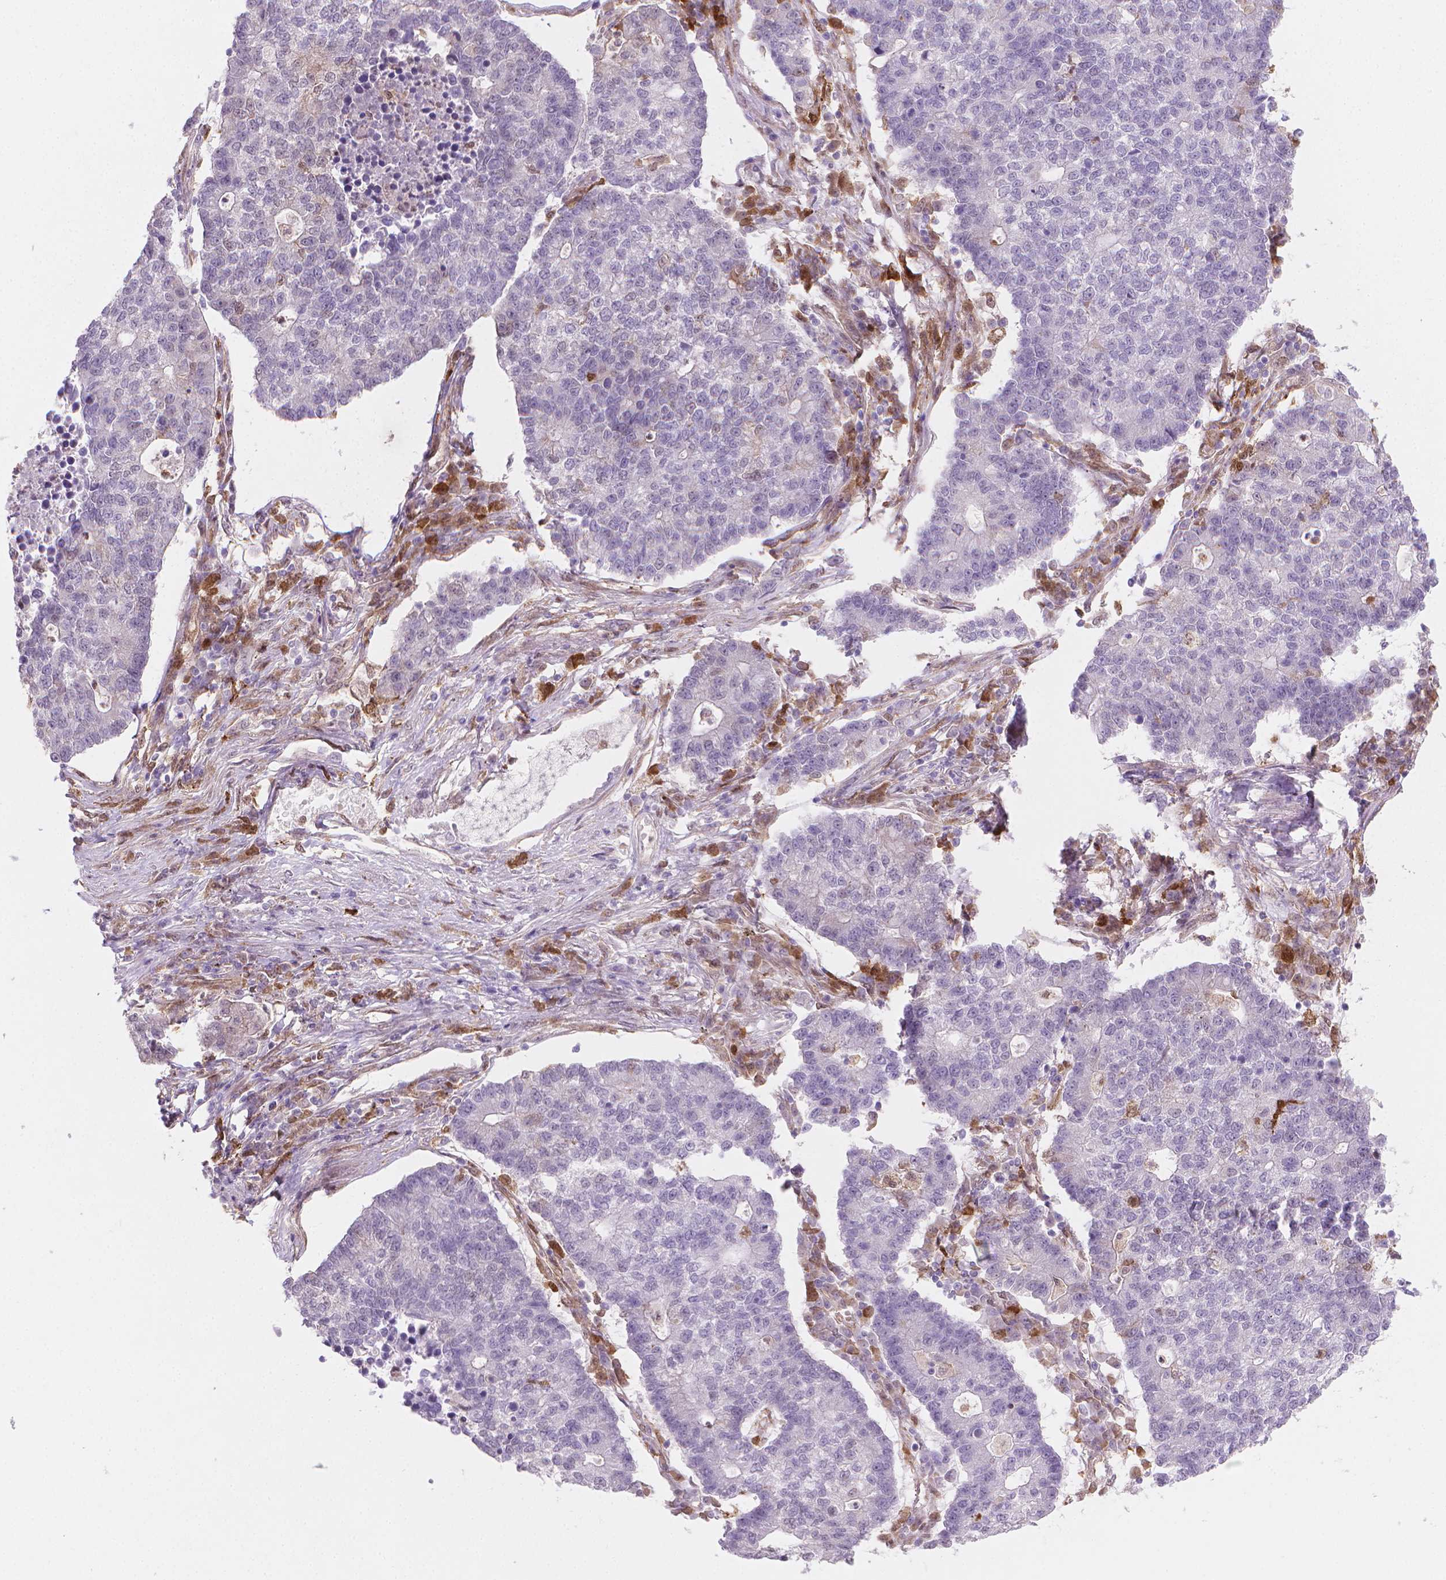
{"staining": {"intensity": "negative", "quantity": "none", "location": "none"}, "tissue": "lung cancer", "cell_type": "Tumor cells", "image_type": "cancer", "snomed": [{"axis": "morphology", "description": "Adenocarcinoma, NOS"}, {"axis": "topography", "description": "Lung"}], "caption": "There is no significant positivity in tumor cells of lung cancer (adenocarcinoma).", "gene": "TNFAIP2", "patient": {"sex": "male", "age": 57}}